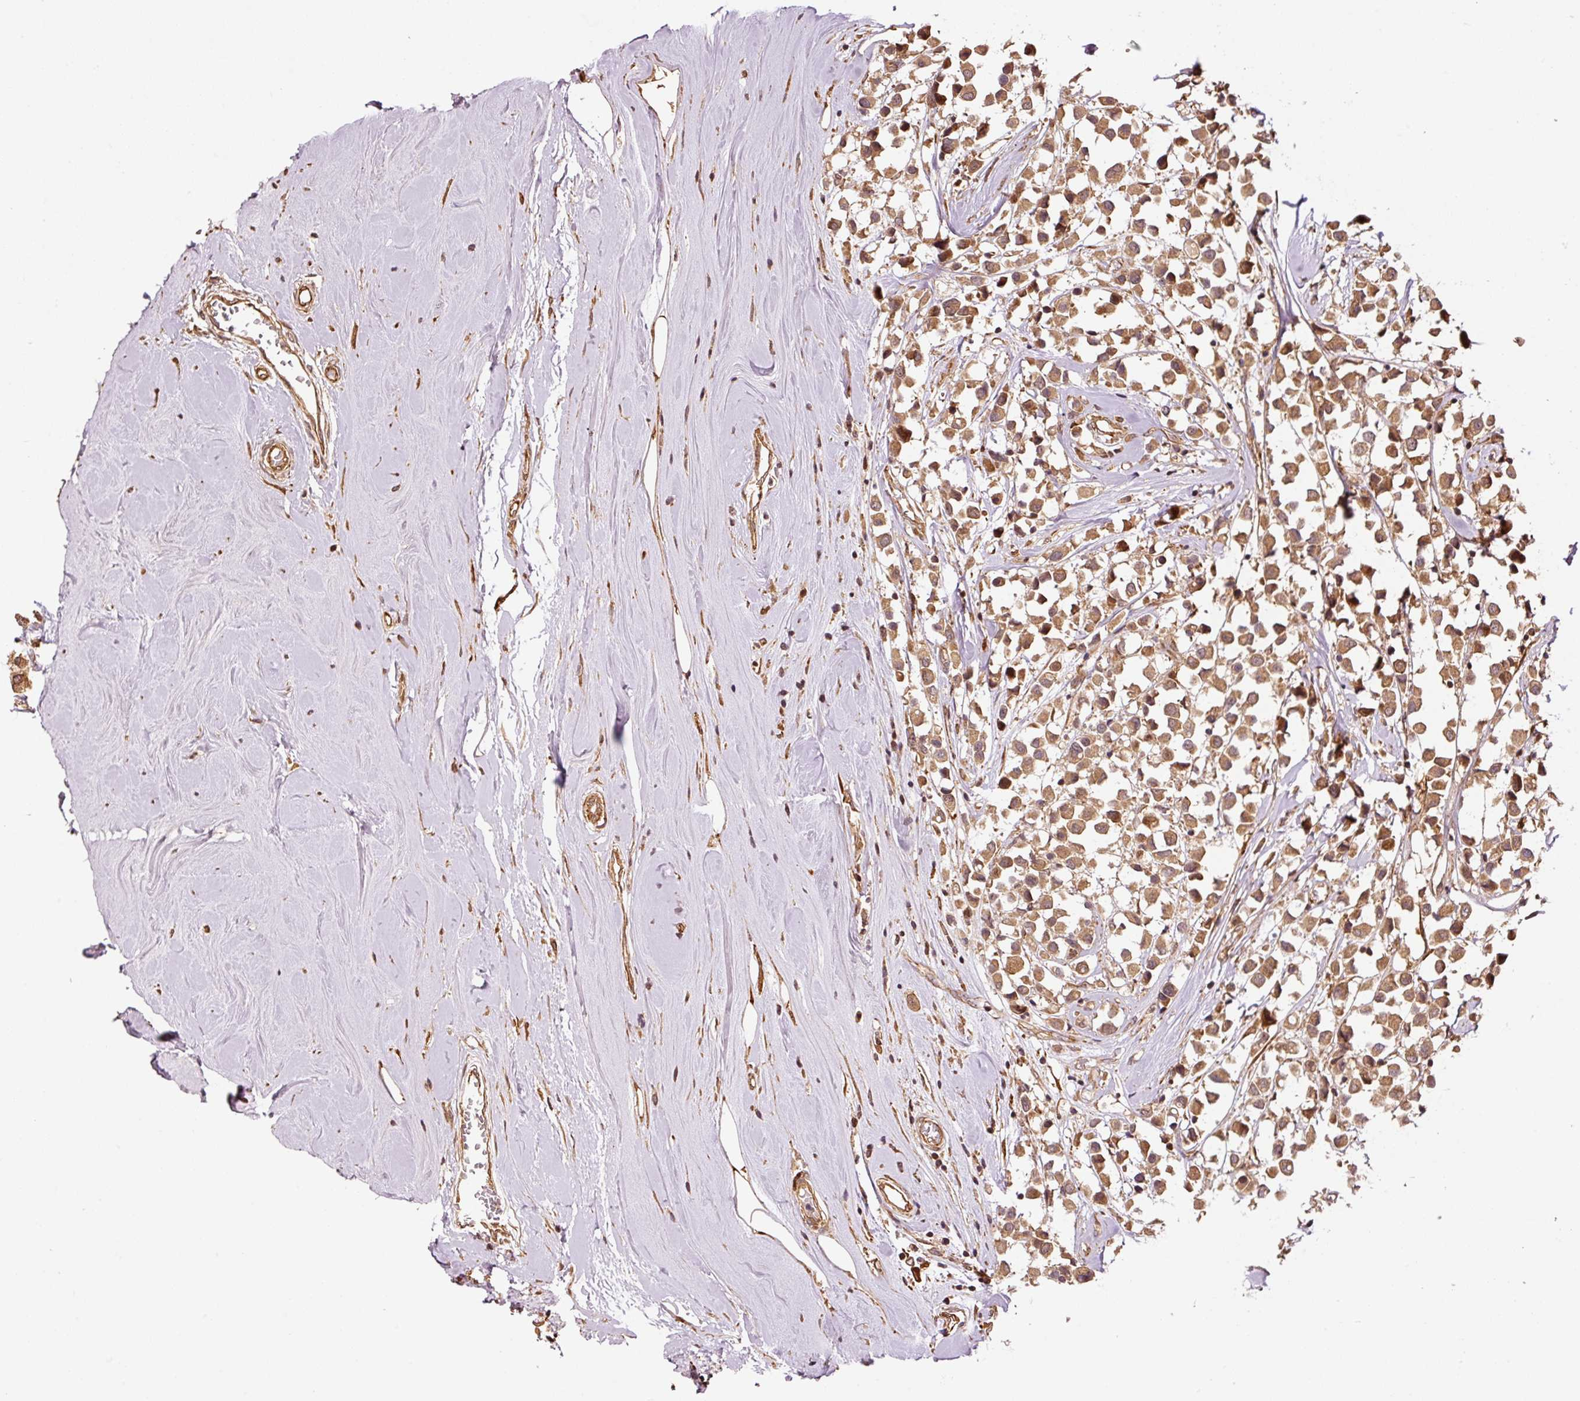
{"staining": {"intensity": "moderate", "quantity": ">75%", "location": "cytoplasmic/membranous"}, "tissue": "breast cancer", "cell_type": "Tumor cells", "image_type": "cancer", "snomed": [{"axis": "morphology", "description": "Duct carcinoma"}, {"axis": "topography", "description": "Breast"}], "caption": "IHC (DAB (3,3'-diaminobenzidine)) staining of human breast cancer (infiltrating ductal carcinoma) exhibits moderate cytoplasmic/membranous protein positivity in about >75% of tumor cells.", "gene": "OXER1", "patient": {"sex": "female", "age": 61}}